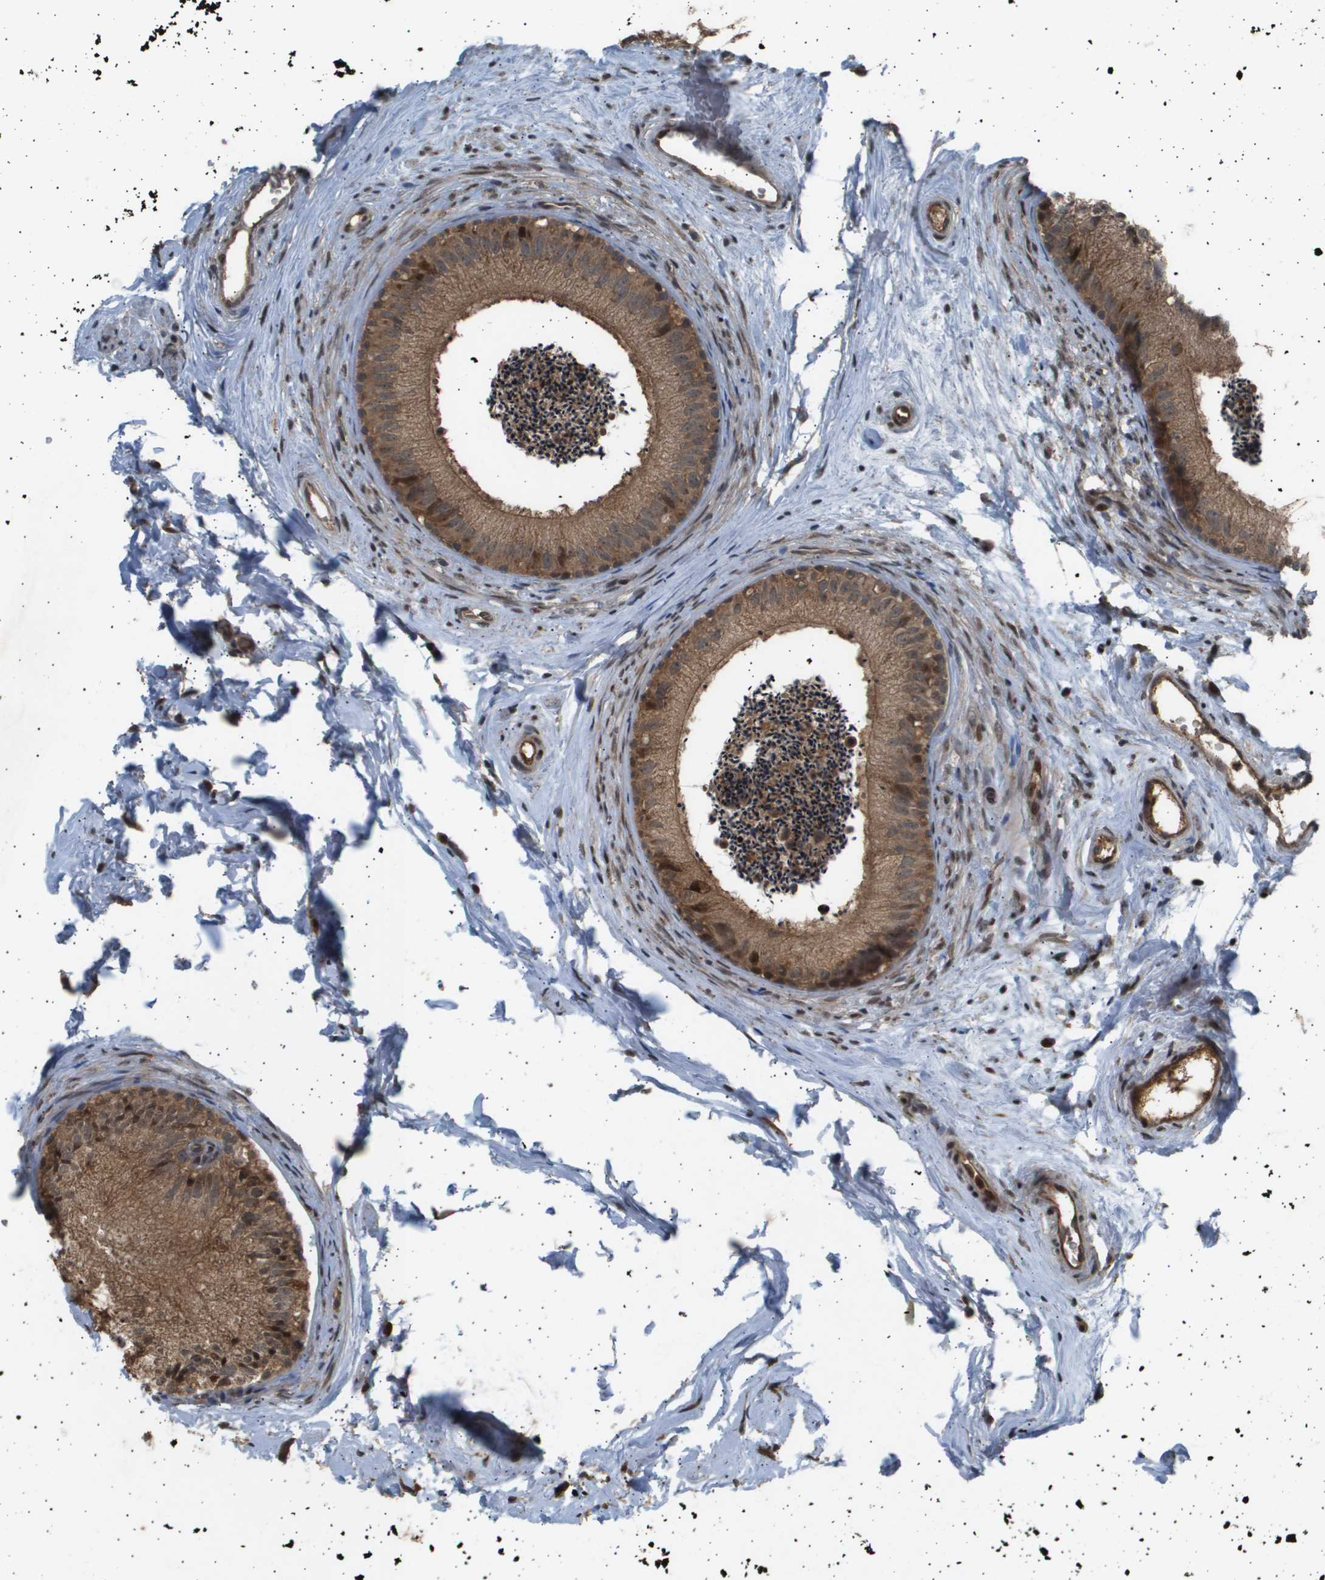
{"staining": {"intensity": "moderate", "quantity": ">75%", "location": "cytoplasmic/membranous"}, "tissue": "epididymis", "cell_type": "Glandular cells", "image_type": "normal", "snomed": [{"axis": "morphology", "description": "Normal tissue, NOS"}, {"axis": "topography", "description": "Epididymis"}], "caption": "Immunohistochemical staining of benign human epididymis shows >75% levels of moderate cytoplasmic/membranous protein staining in approximately >75% of glandular cells. The staining was performed using DAB to visualize the protein expression in brown, while the nuclei were stained in blue with hematoxylin (Magnification: 20x).", "gene": "TNRC6A", "patient": {"sex": "male", "age": 56}}